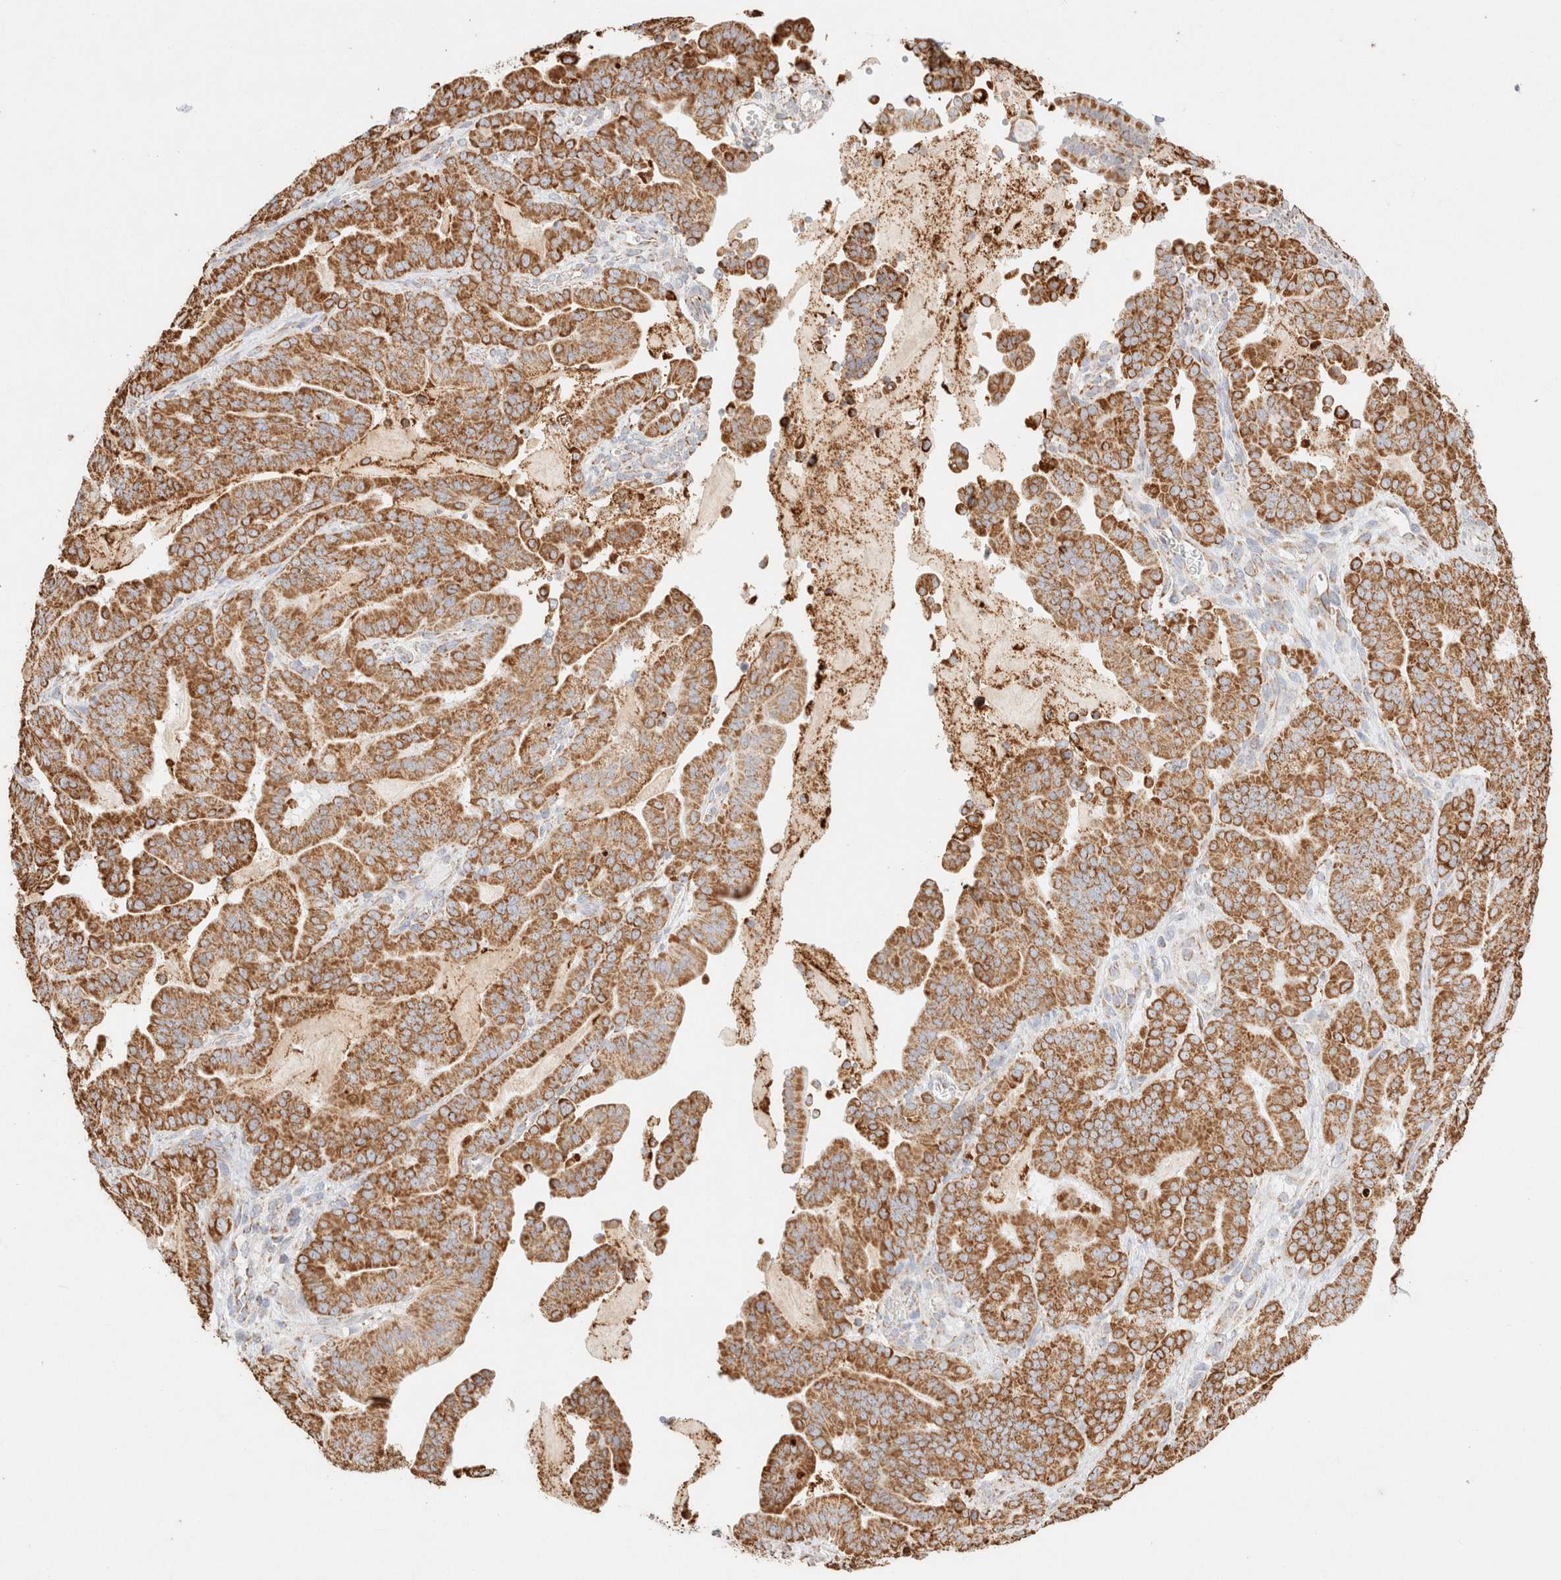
{"staining": {"intensity": "moderate", "quantity": ">75%", "location": "cytoplasmic/membranous"}, "tissue": "pancreatic cancer", "cell_type": "Tumor cells", "image_type": "cancer", "snomed": [{"axis": "morphology", "description": "Adenocarcinoma, NOS"}, {"axis": "topography", "description": "Pancreas"}], "caption": "The histopathology image displays a brown stain indicating the presence of a protein in the cytoplasmic/membranous of tumor cells in pancreatic cancer (adenocarcinoma).", "gene": "PHB2", "patient": {"sex": "male", "age": 63}}